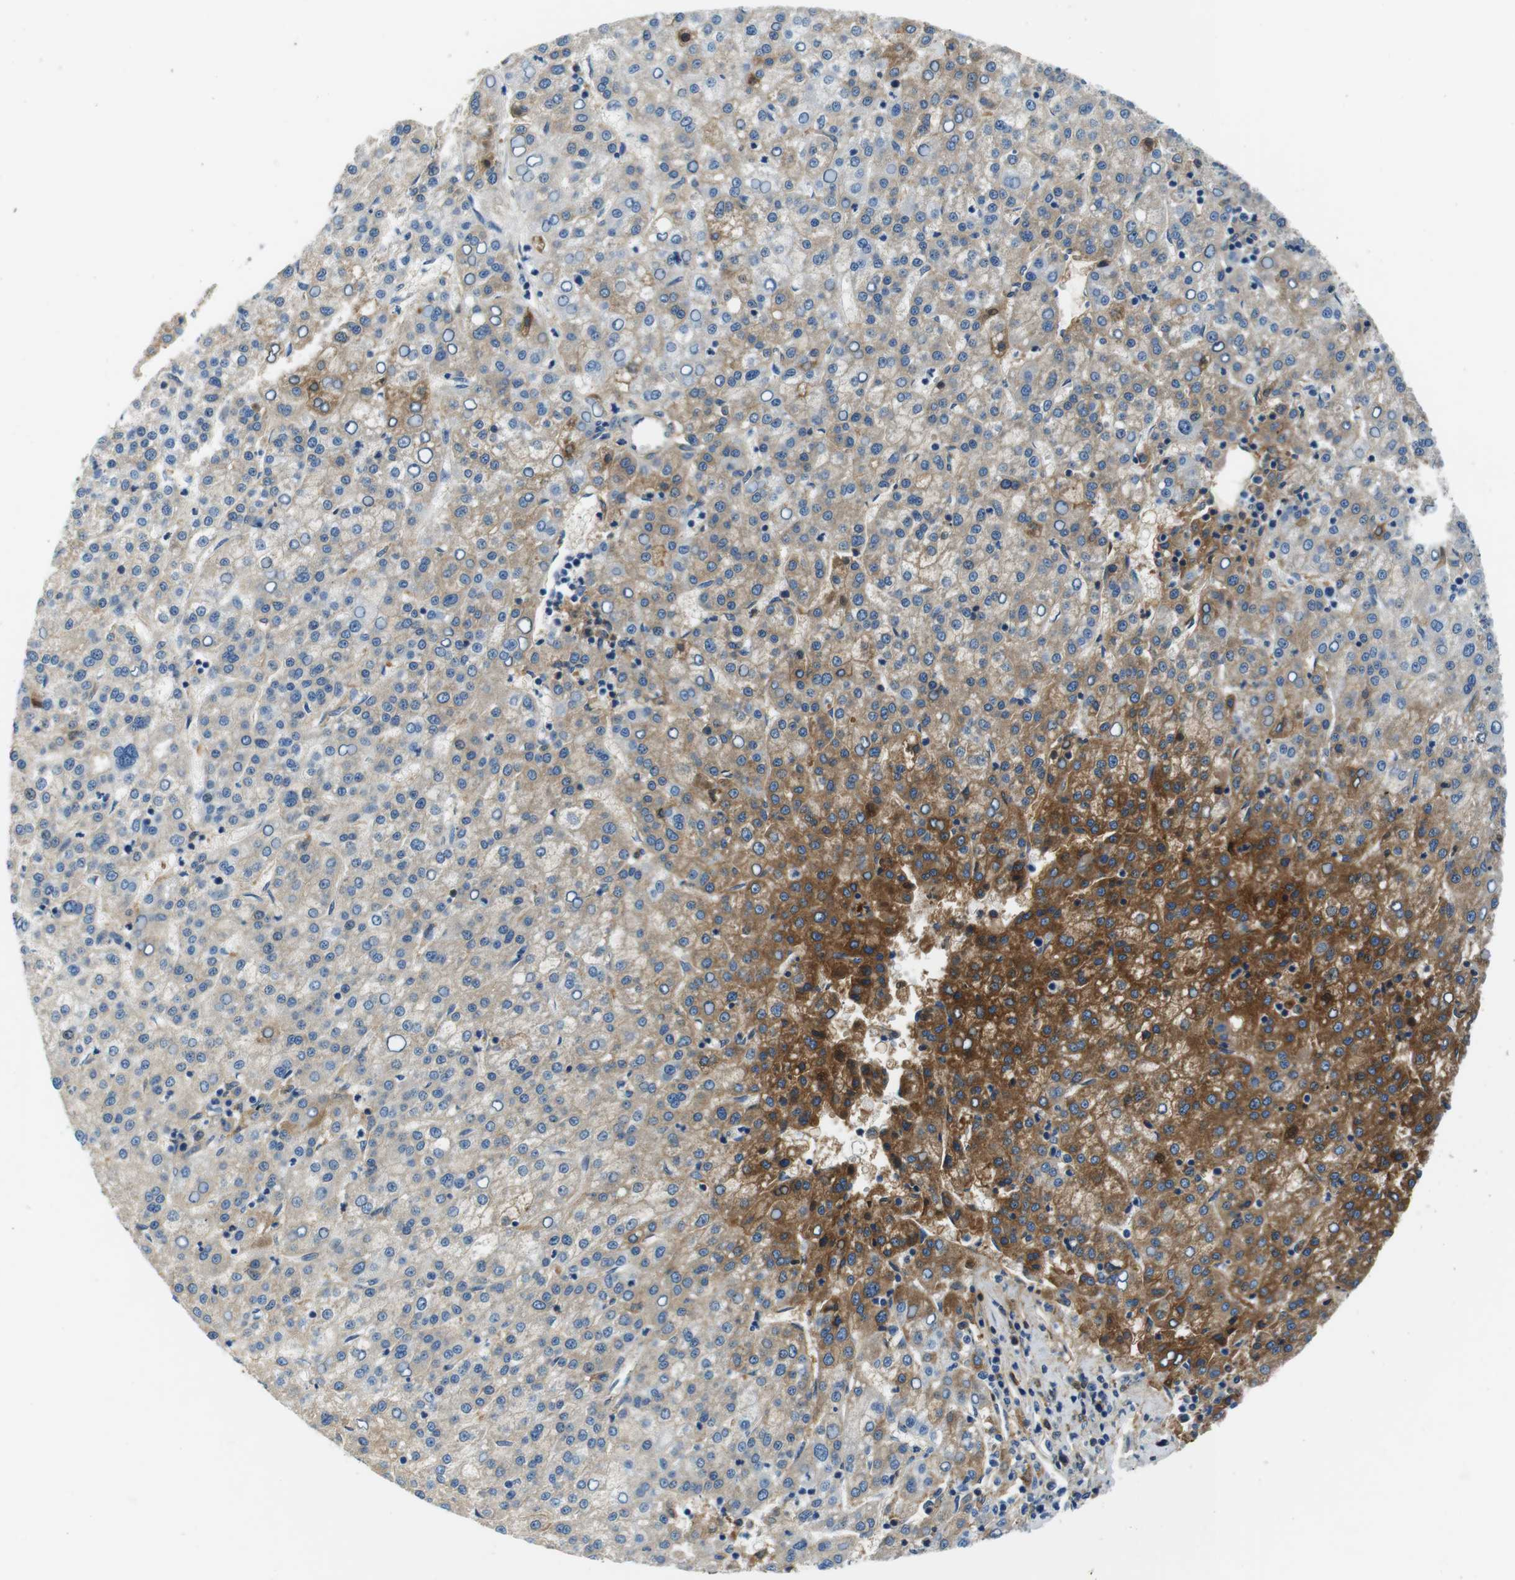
{"staining": {"intensity": "strong", "quantity": "<25%", "location": "cytoplasmic/membranous"}, "tissue": "liver cancer", "cell_type": "Tumor cells", "image_type": "cancer", "snomed": [{"axis": "morphology", "description": "Carcinoma, Hepatocellular, NOS"}, {"axis": "topography", "description": "Liver"}], "caption": "Immunohistochemistry (IHC) image of neoplastic tissue: liver cancer (hepatocellular carcinoma) stained using IHC demonstrates medium levels of strong protein expression localized specifically in the cytoplasmic/membranous of tumor cells, appearing as a cytoplasmic/membranous brown color.", "gene": "IGHD", "patient": {"sex": "female", "age": 58}}